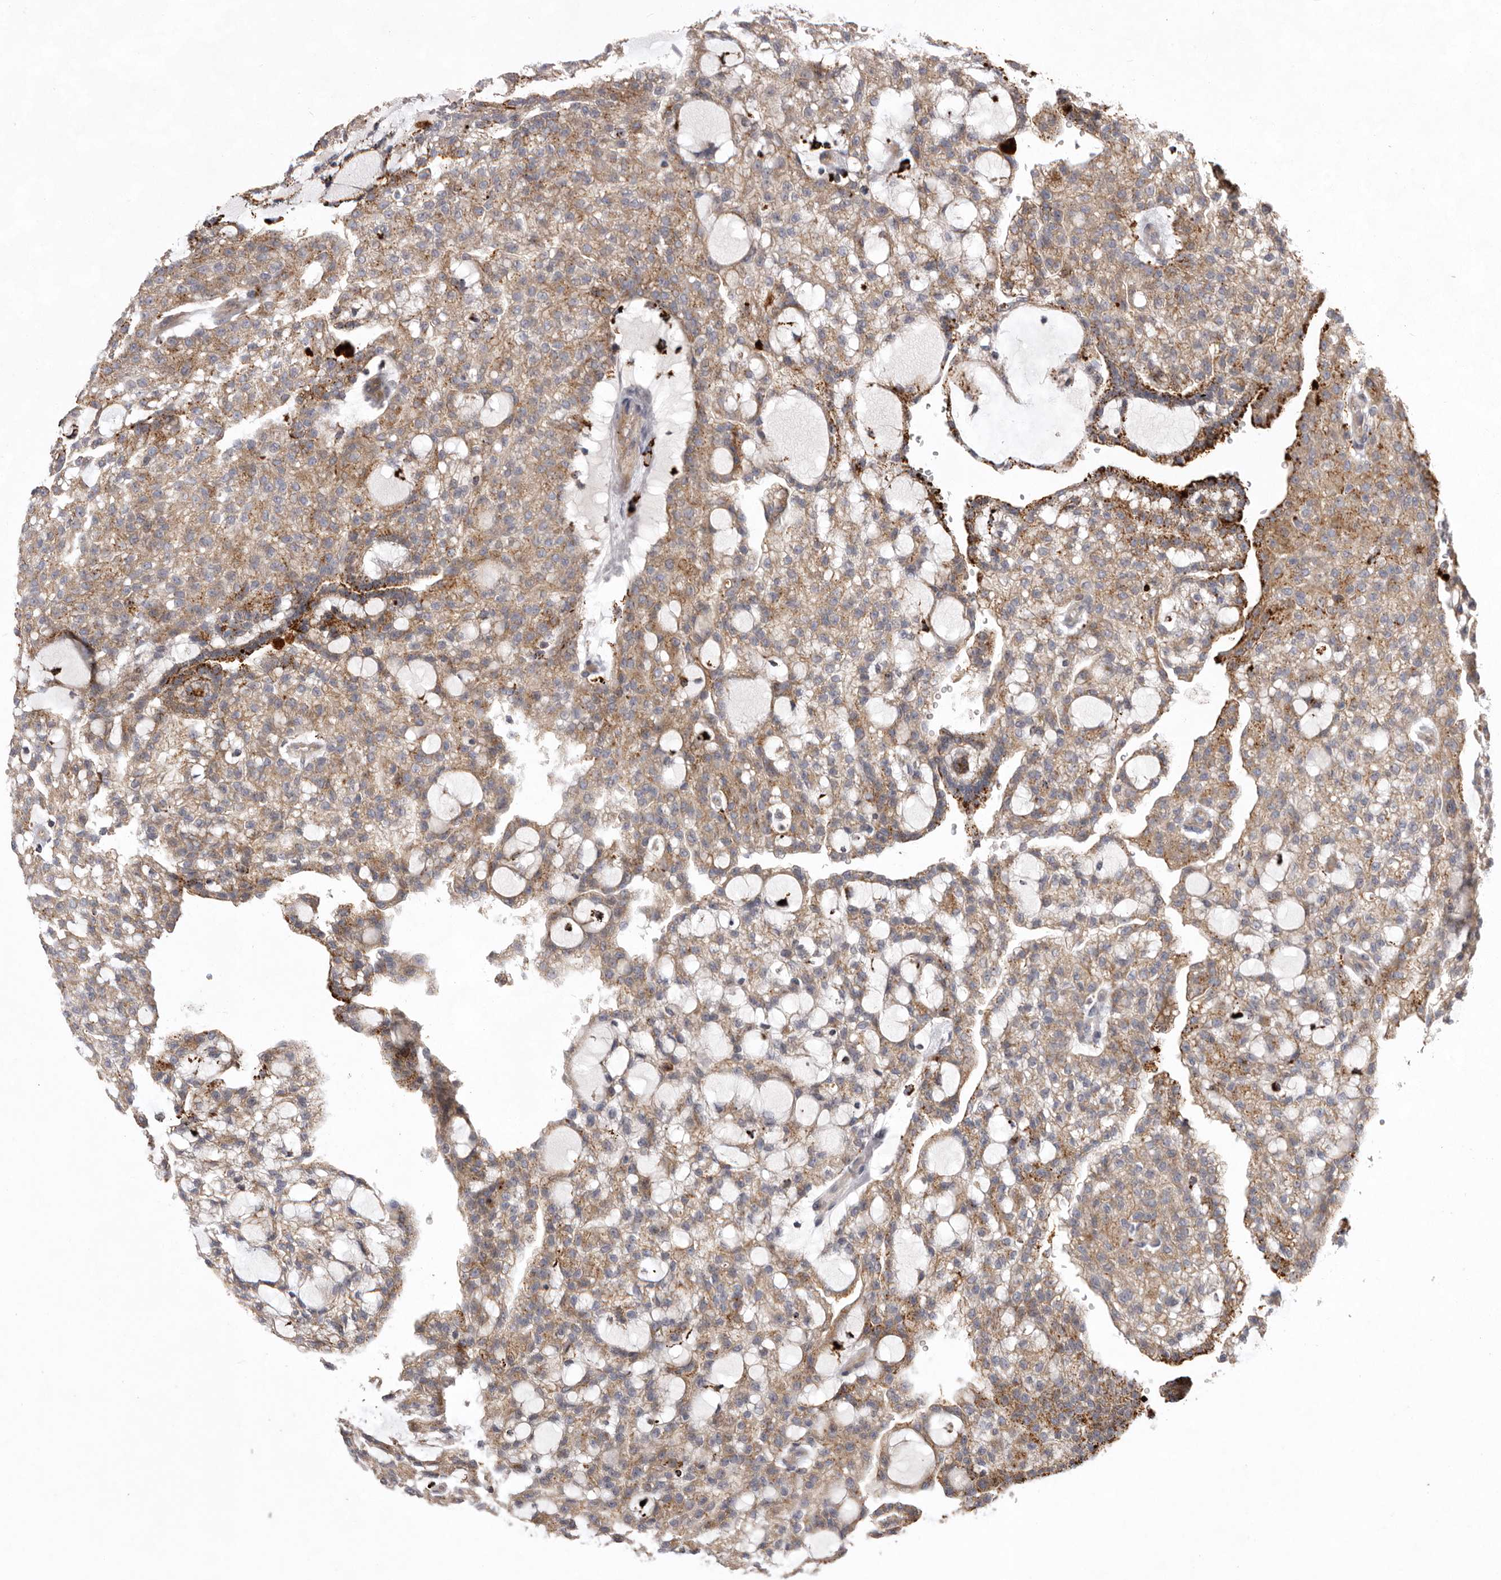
{"staining": {"intensity": "moderate", "quantity": ">75%", "location": "cytoplasmic/membranous"}, "tissue": "renal cancer", "cell_type": "Tumor cells", "image_type": "cancer", "snomed": [{"axis": "morphology", "description": "Adenocarcinoma, NOS"}, {"axis": "topography", "description": "Kidney"}], "caption": "Moderate cytoplasmic/membranous staining for a protein is present in about >75% of tumor cells of renal cancer (adenocarcinoma) using IHC.", "gene": "WDR47", "patient": {"sex": "male", "age": 63}}